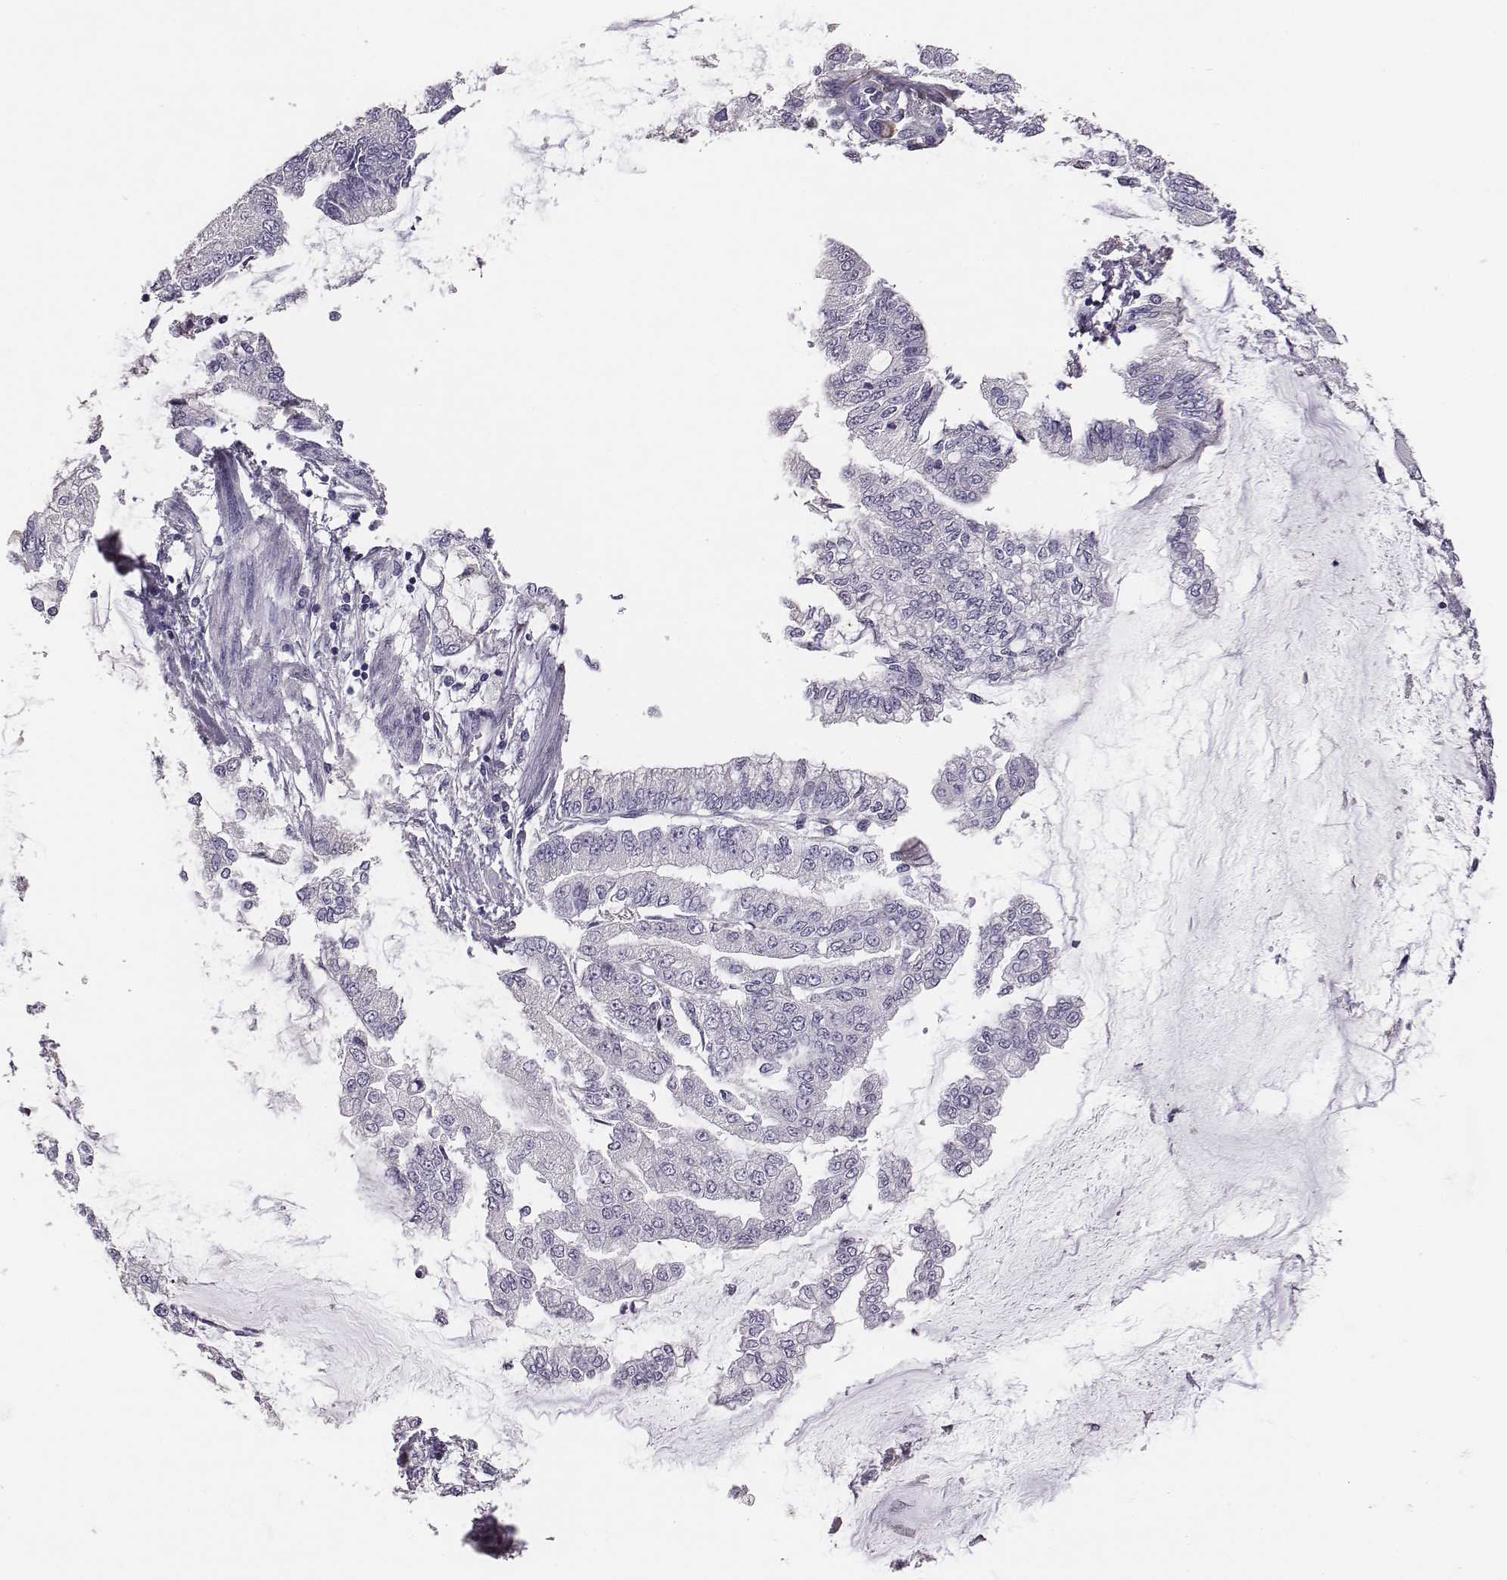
{"staining": {"intensity": "negative", "quantity": "none", "location": "none"}, "tissue": "stomach cancer", "cell_type": "Tumor cells", "image_type": "cancer", "snomed": [{"axis": "morphology", "description": "Adenocarcinoma, NOS"}, {"axis": "topography", "description": "Stomach, upper"}], "caption": "IHC image of adenocarcinoma (stomach) stained for a protein (brown), which reveals no expression in tumor cells.", "gene": "GUCA1A", "patient": {"sex": "female", "age": 74}}